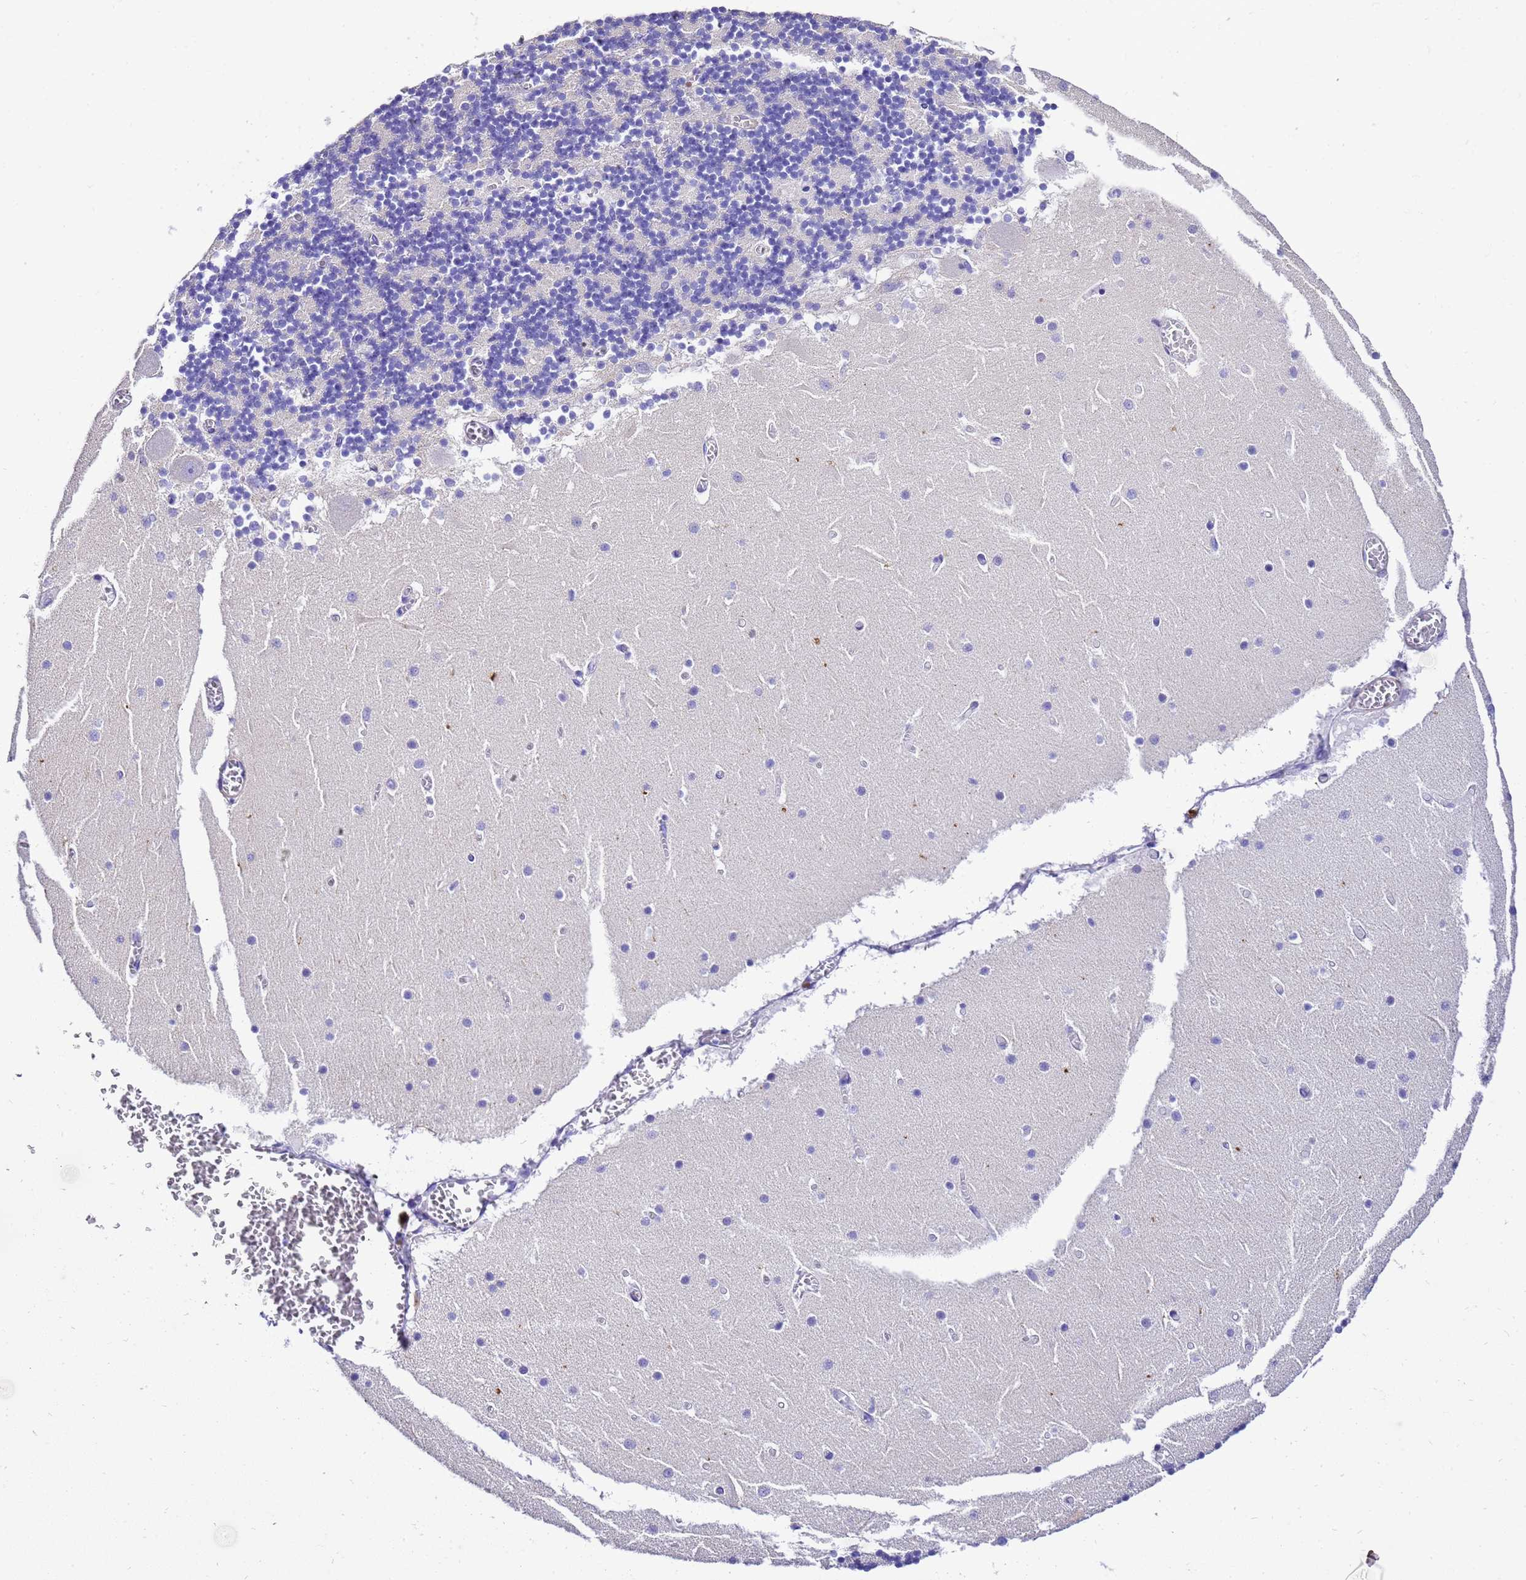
{"staining": {"intensity": "negative", "quantity": "none", "location": "none"}, "tissue": "cerebellum", "cell_type": "Cells in granular layer", "image_type": "normal", "snomed": [{"axis": "morphology", "description": "Normal tissue, NOS"}, {"axis": "topography", "description": "Cerebellum"}], "caption": "Cells in granular layer are negative for brown protein staining in unremarkable cerebellum. The staining is performed using DAB (3,3'-diaminobenzidine) brown chromogen with nuclei counter-stained in using hematoxylin.", "gene": "HSPB6", "patient": {"sex": "female", "age": 28}}